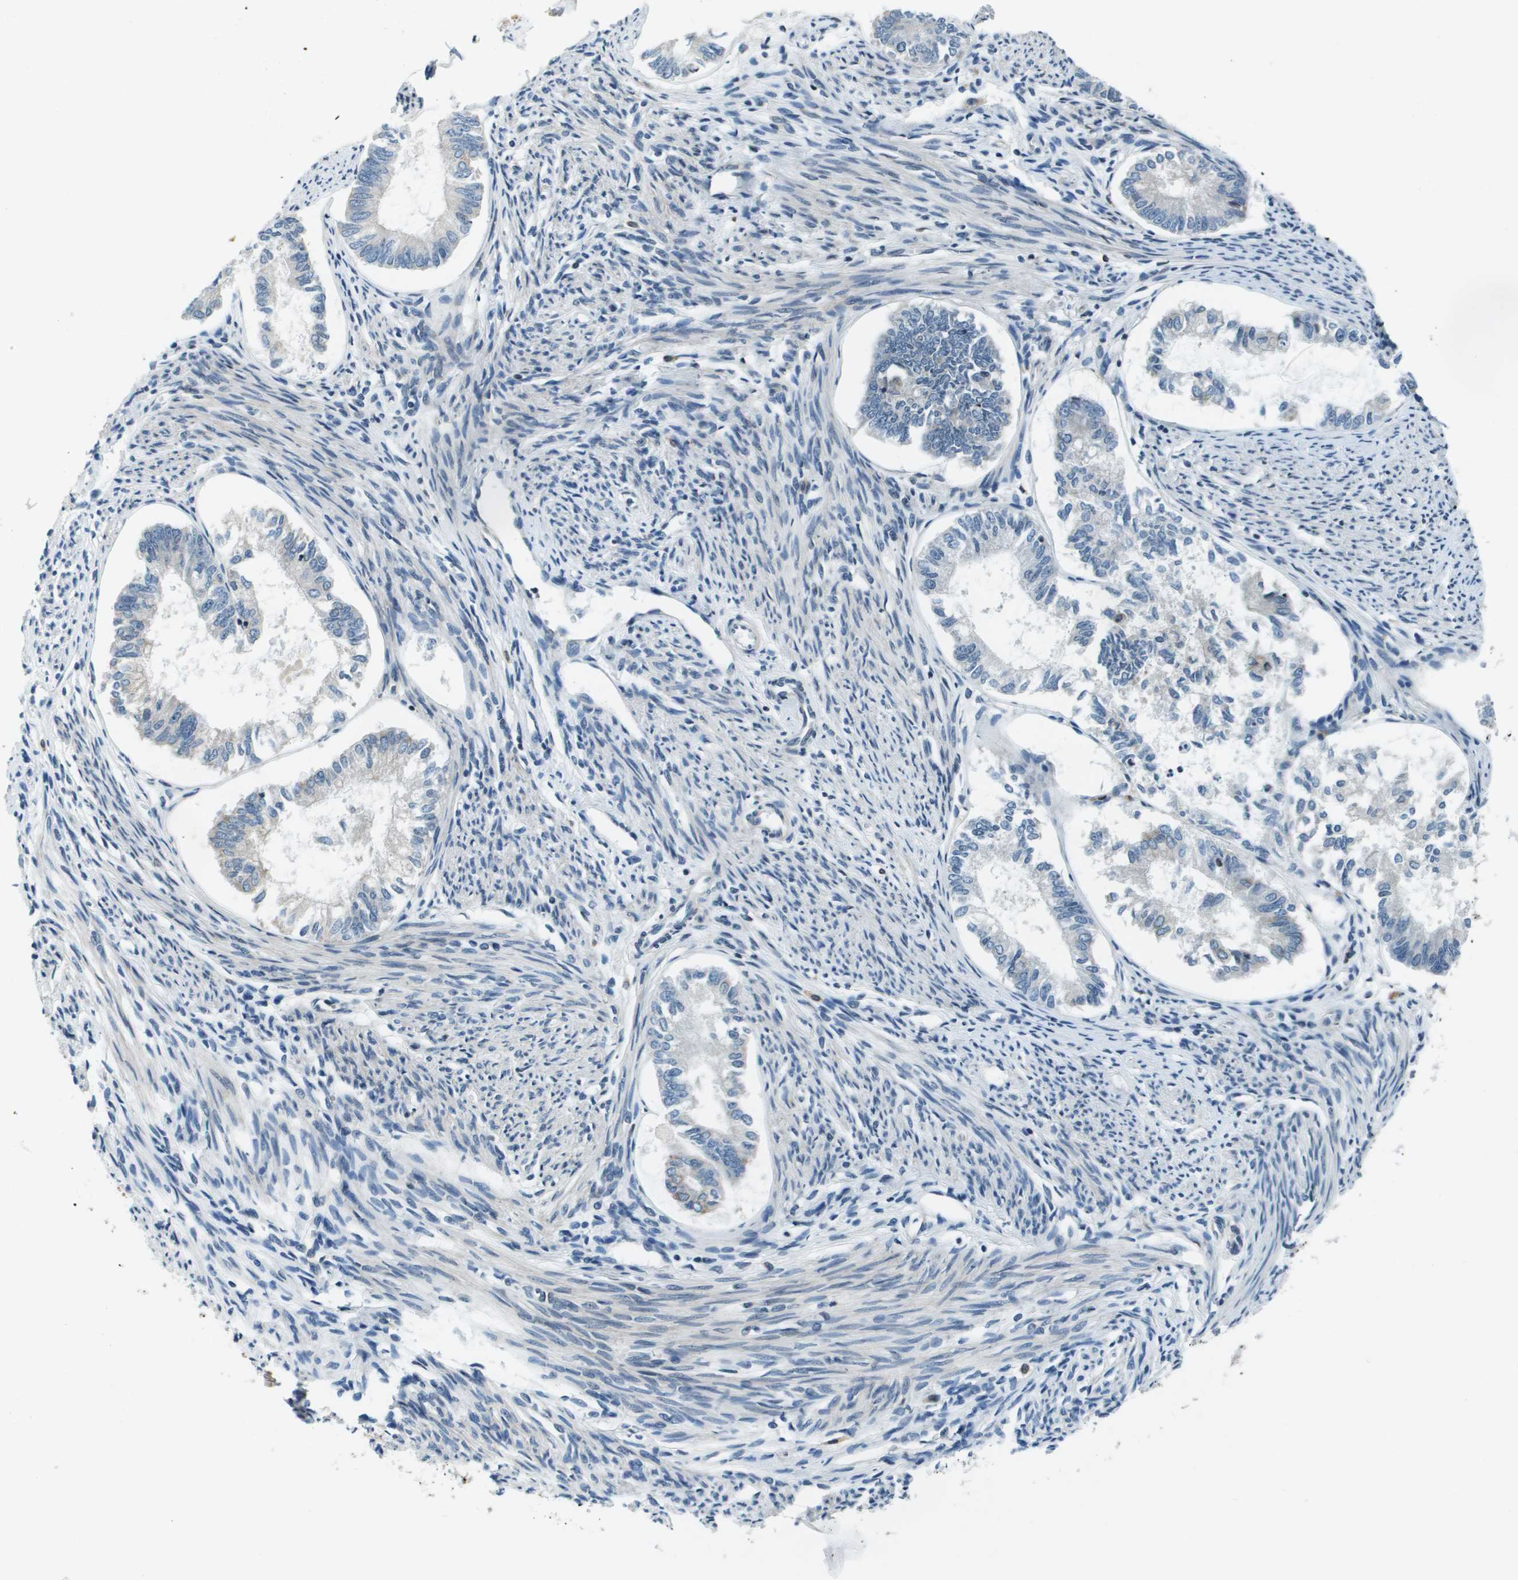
{"staining": {"intensity": "negative", "quantity": "none", "location": "none"}, "tissue": "endometrial cancer", "cell_type": "Tumor cells", "image_type": "cancer", "snomed": [{"axis": "morphology", "description": "Adenocarcinoma, NOS"}, {"axis": "topography", "description": "Endometrium"}], "caption": "This is an immunohistochemistry micrograph of human adenocarcinoma (endometrial). There is no expression in tumor cells.", "gene": "ESYT1", "patient": {"sex": "female", "age": 86}}